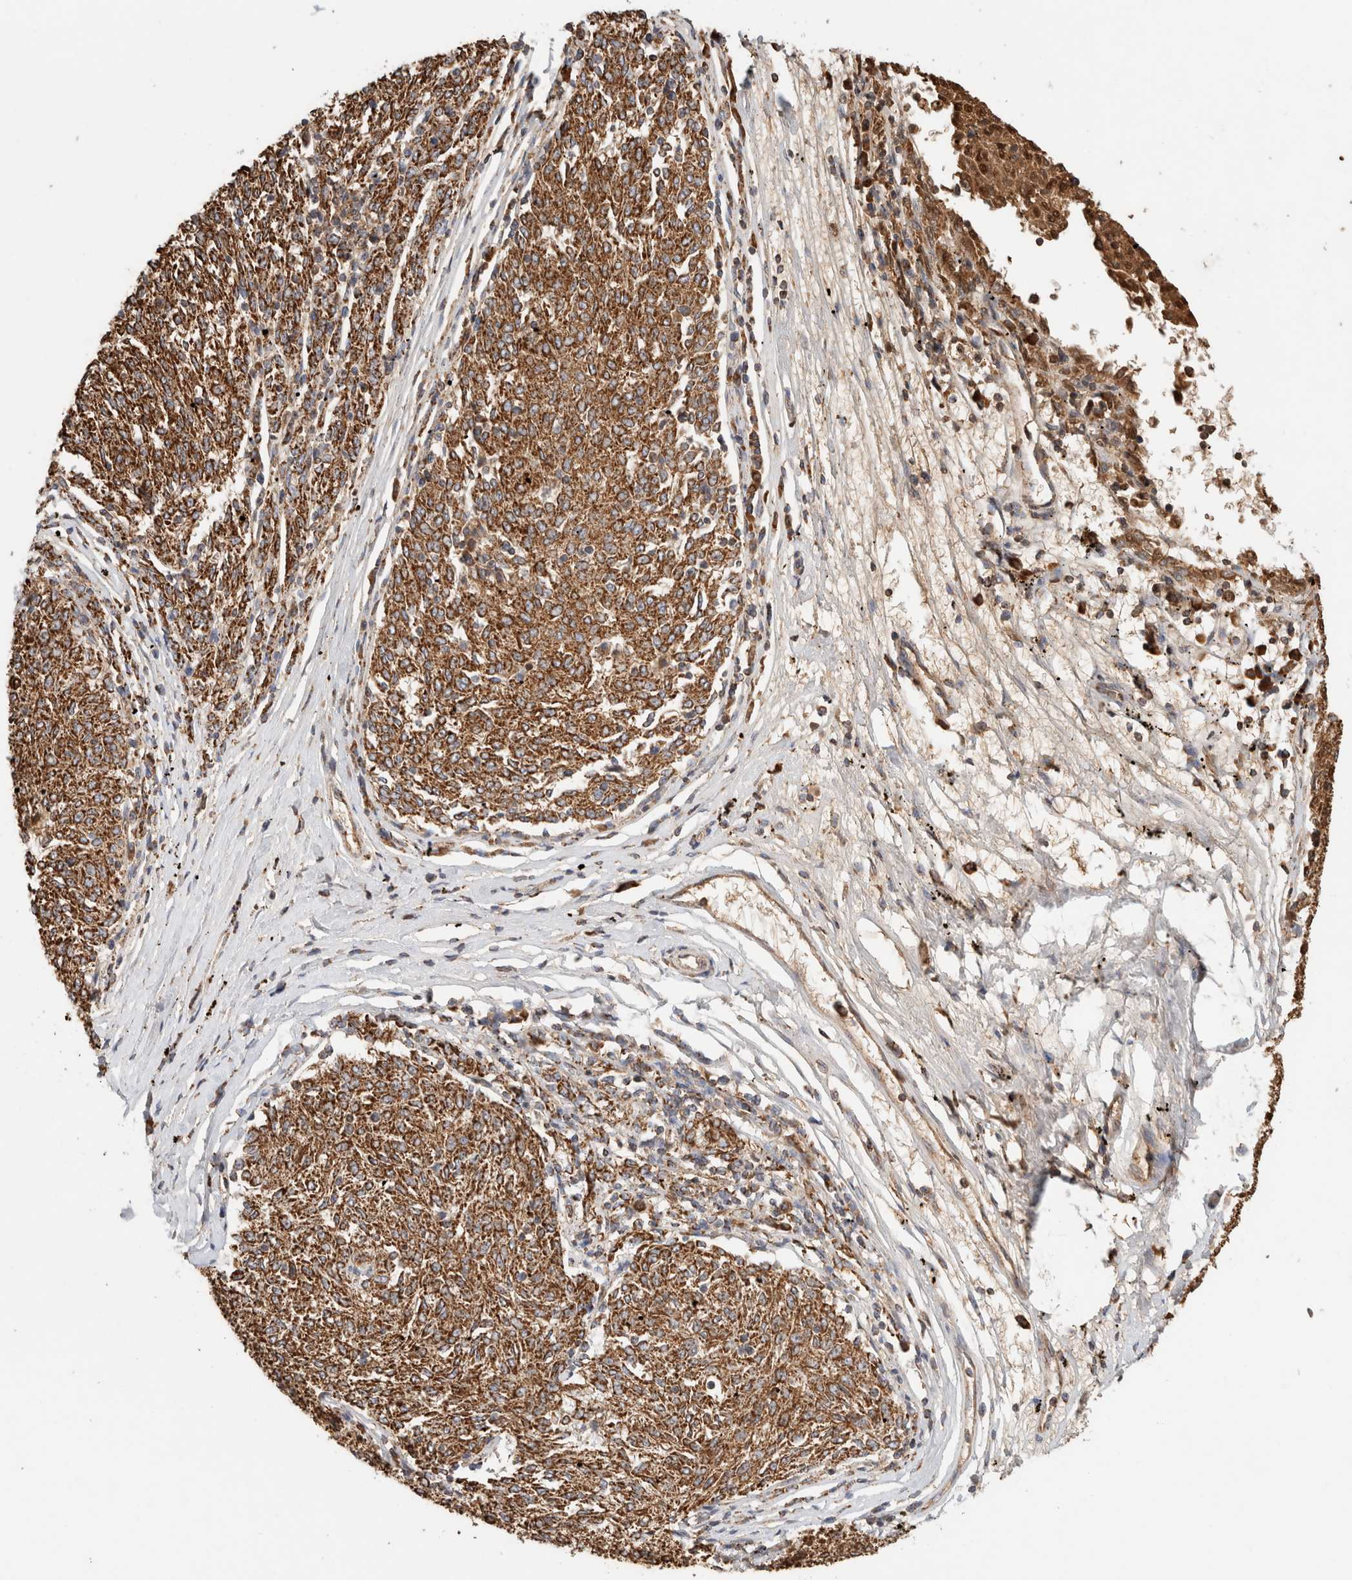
{"staining": {"intensity": "strong", "quantity": ">75%", "location": "cytoplasmic/membranous"}, "tissue": "melanoma", "cell_type": "Tumor cells", "image_type": "cancer", "snomed": [{"axis": "morphology", "description": "Malignant melanoma, NOS"}, {"axis": "topography", "description": "Skin"}], "caption": "Melanoma was stained to show a protein in brown. There is high levels of strong cytoplasmic/membranous expression in approximately >75% of tumor cells.", "gene": "C1QBP", "patient": {"sex": "female", "age": 72}}